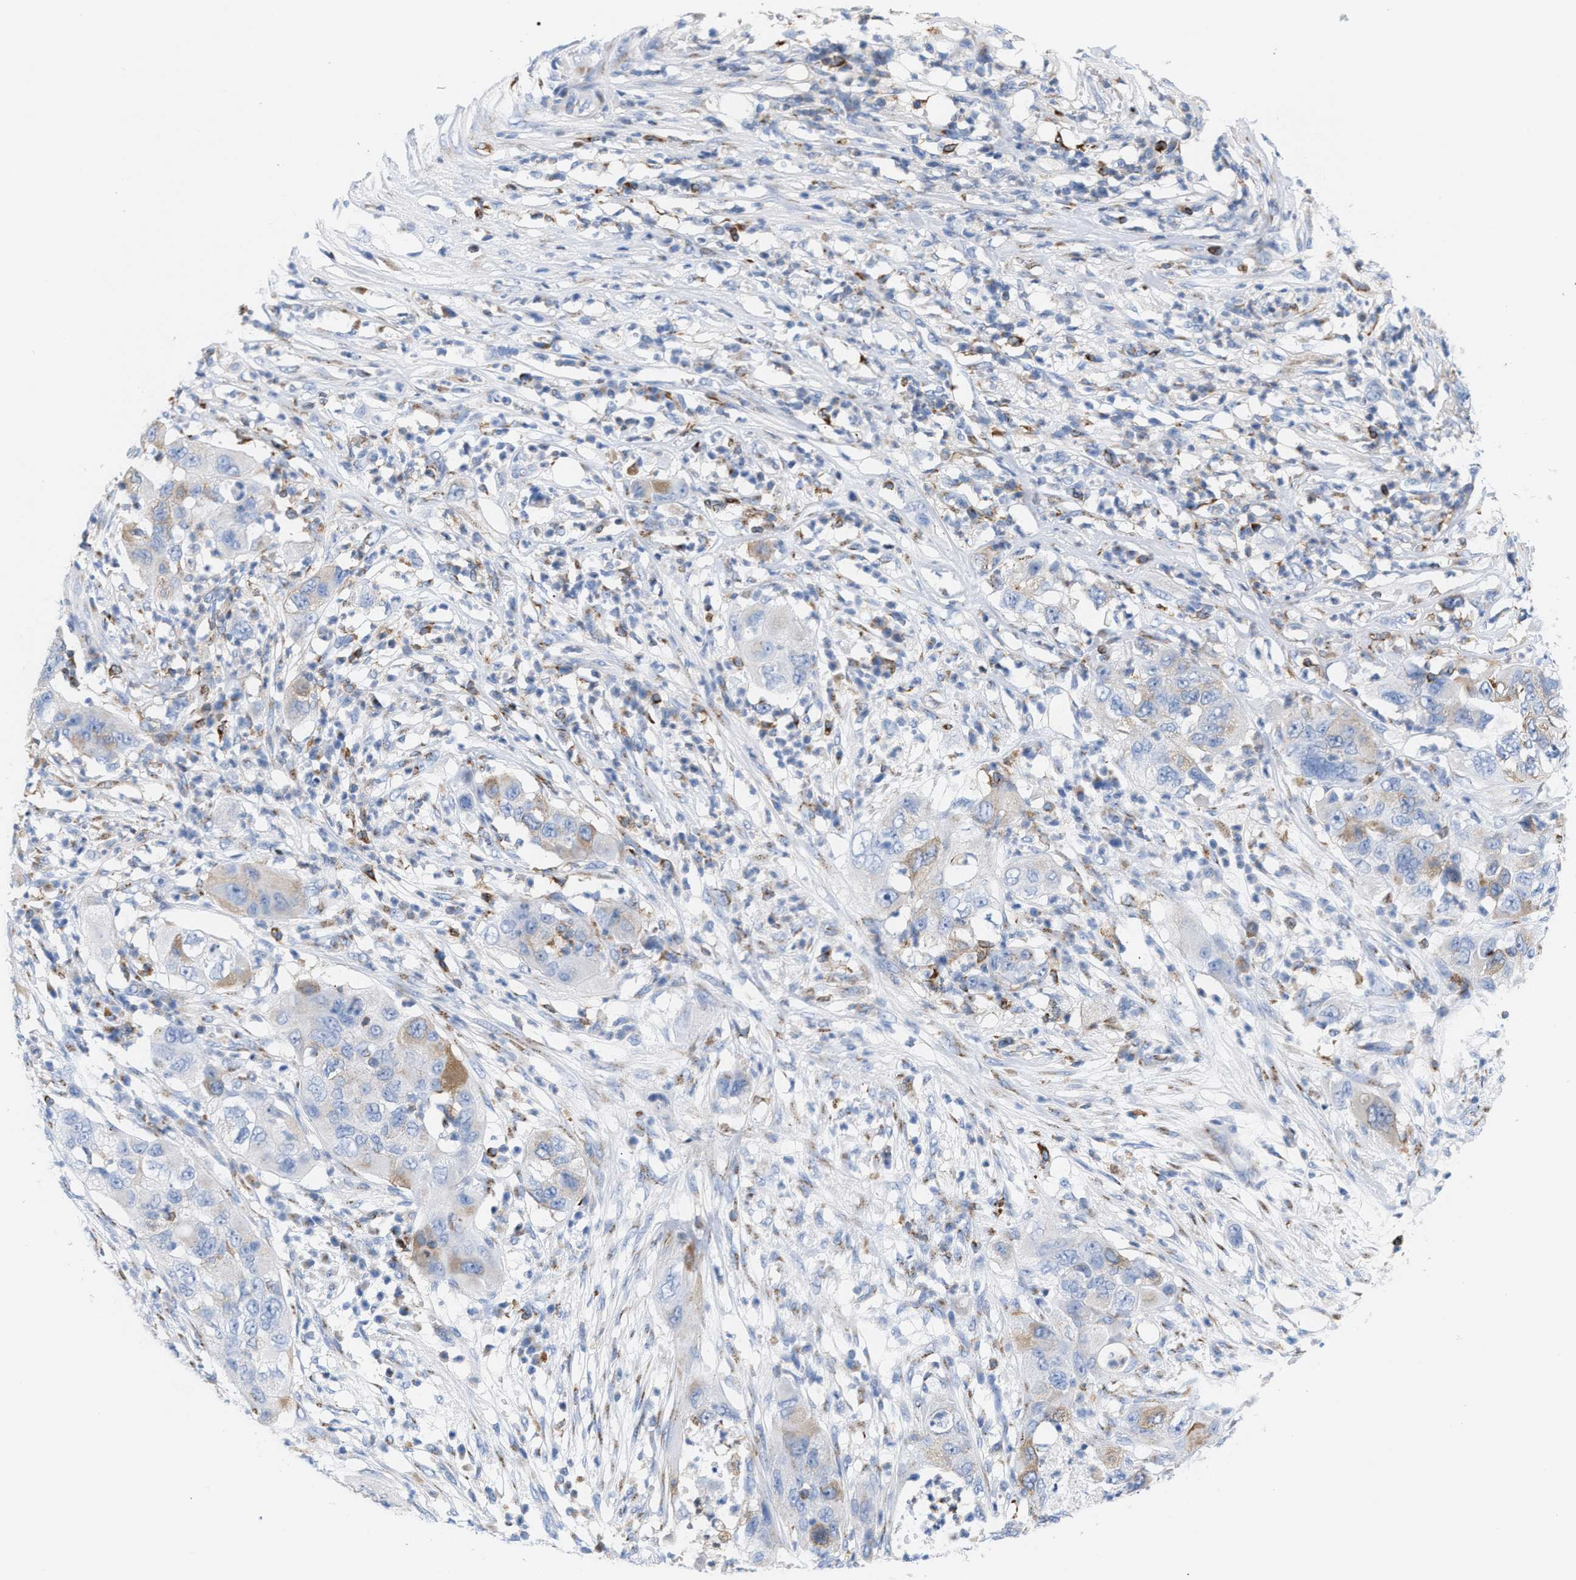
{"staining": {"intensity": "weak", "quantity": "<25%", "location": "cytoplasmic/membranous"}, "tissue": "pancreatic cancer", "cell_type": "Tumor cells", "image_type": "cancer", "snomed": [{"axis": "morphology", "description": "Adenocarcinoma, NOS"}, {"axis": "topography", "description": "Pancreas"}], "caption": "This is an immunohistochemistry micrograph of human pancreatic cancer (adenocarcinoma). There is no expression in tumor cells.", "gene": "TACC3", "patient": {"sex": "female", "age": 78}}